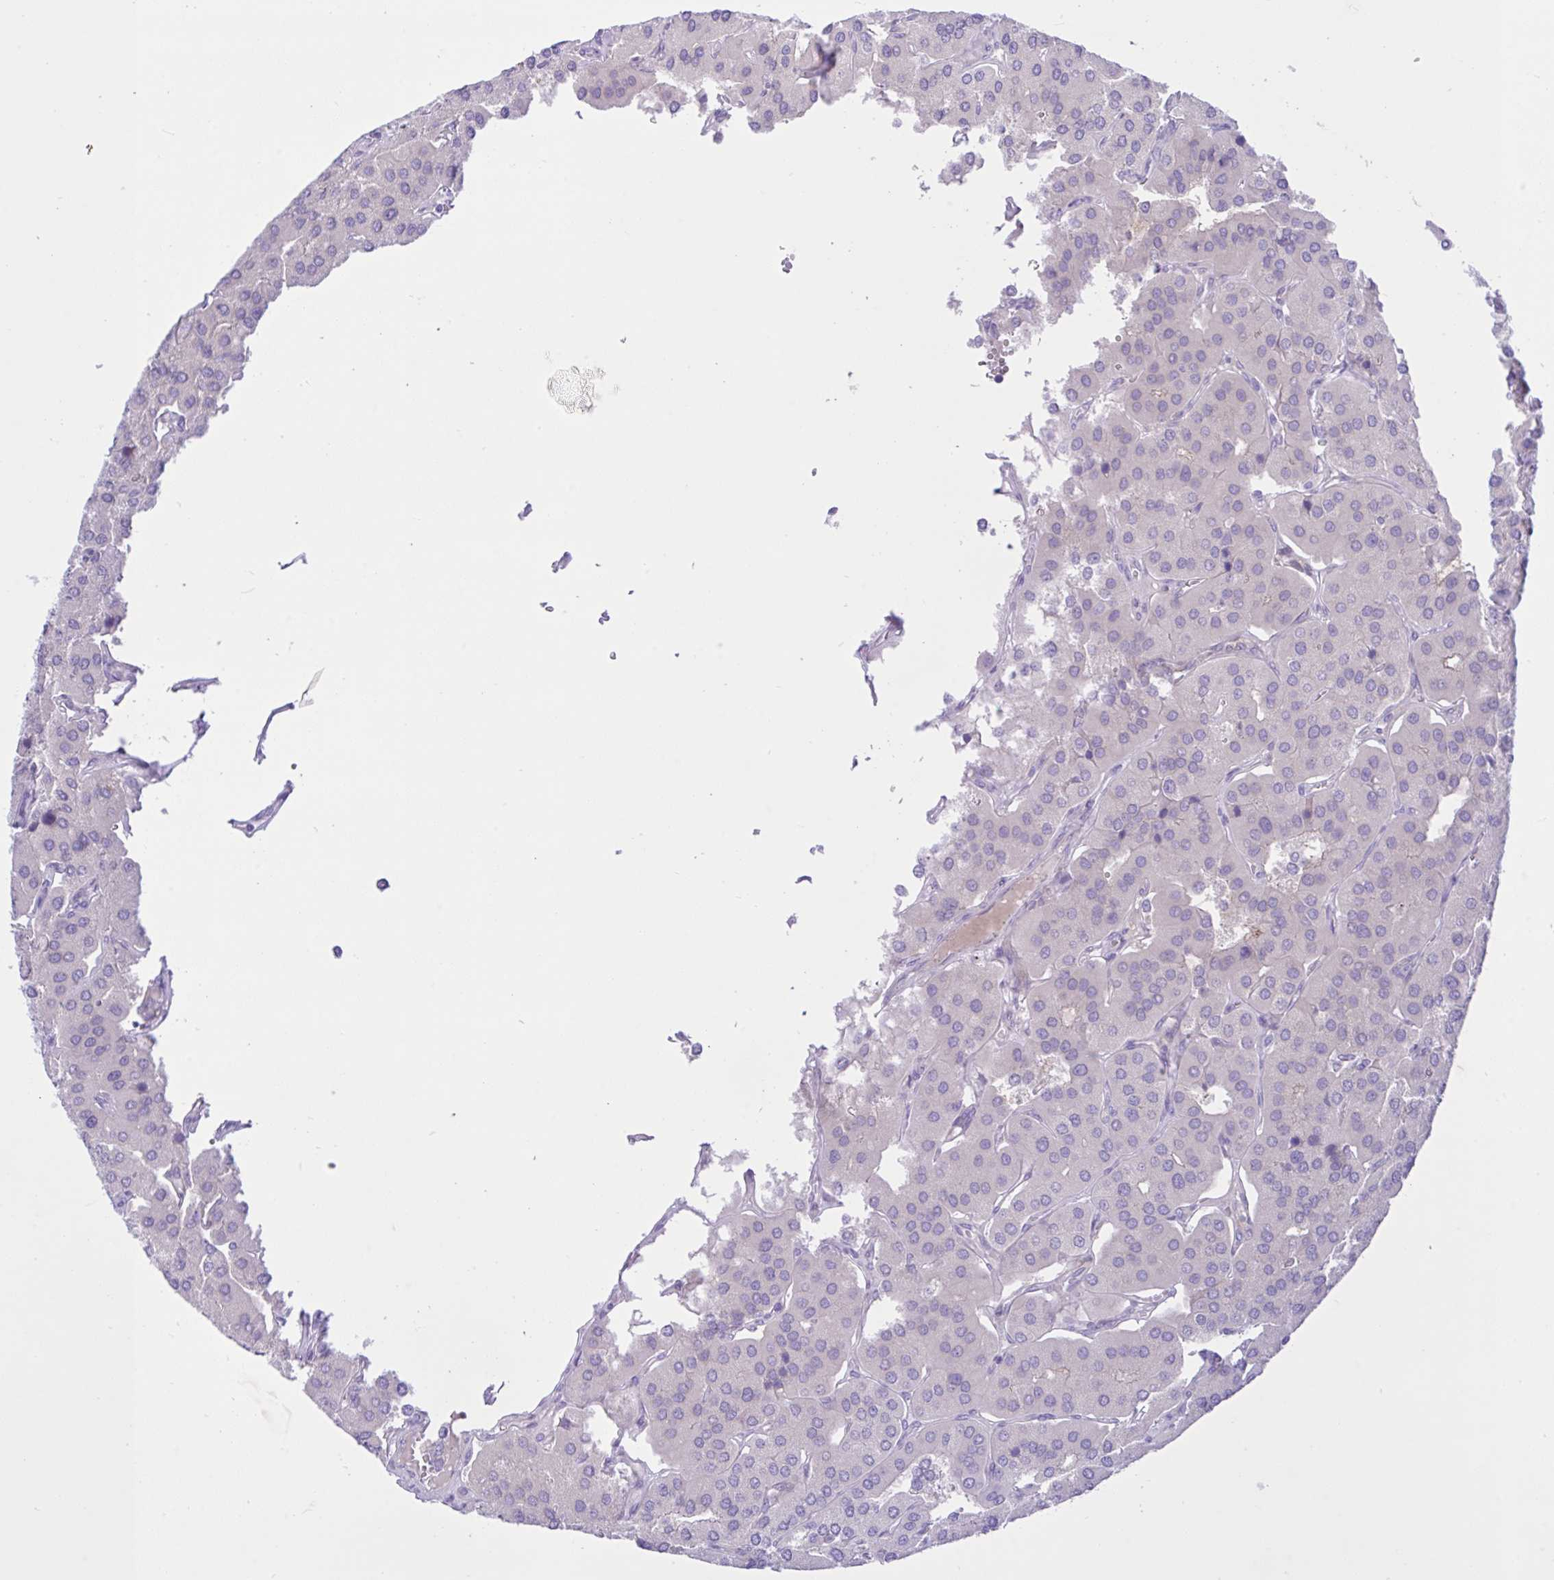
{"staining": {"intensity": "negative", "quantity": "none", "location": "none"}, "tissue": "parathyroid gland", "cell_type": "Glandular cells", "image_type": "normal", "snomed": [{"axis": "morphology", "description": "Normal tissue, NOS"}, {"axis": "morphology", "description": "Adenoma, NOS"}, {"axis": "topography", "description": "Parathyroid gland"}], "caption": "Immunohistochemistry (IHC) photomicrograph of unremarkable parathyroid gland: human parathyroid gland stained with DAB (3,3'-diaminobenzidine) demonstrates no significant protein staining in glandular cells.", "gene": "ZNF101", "patient": {"sex": "female", "age": 86}}